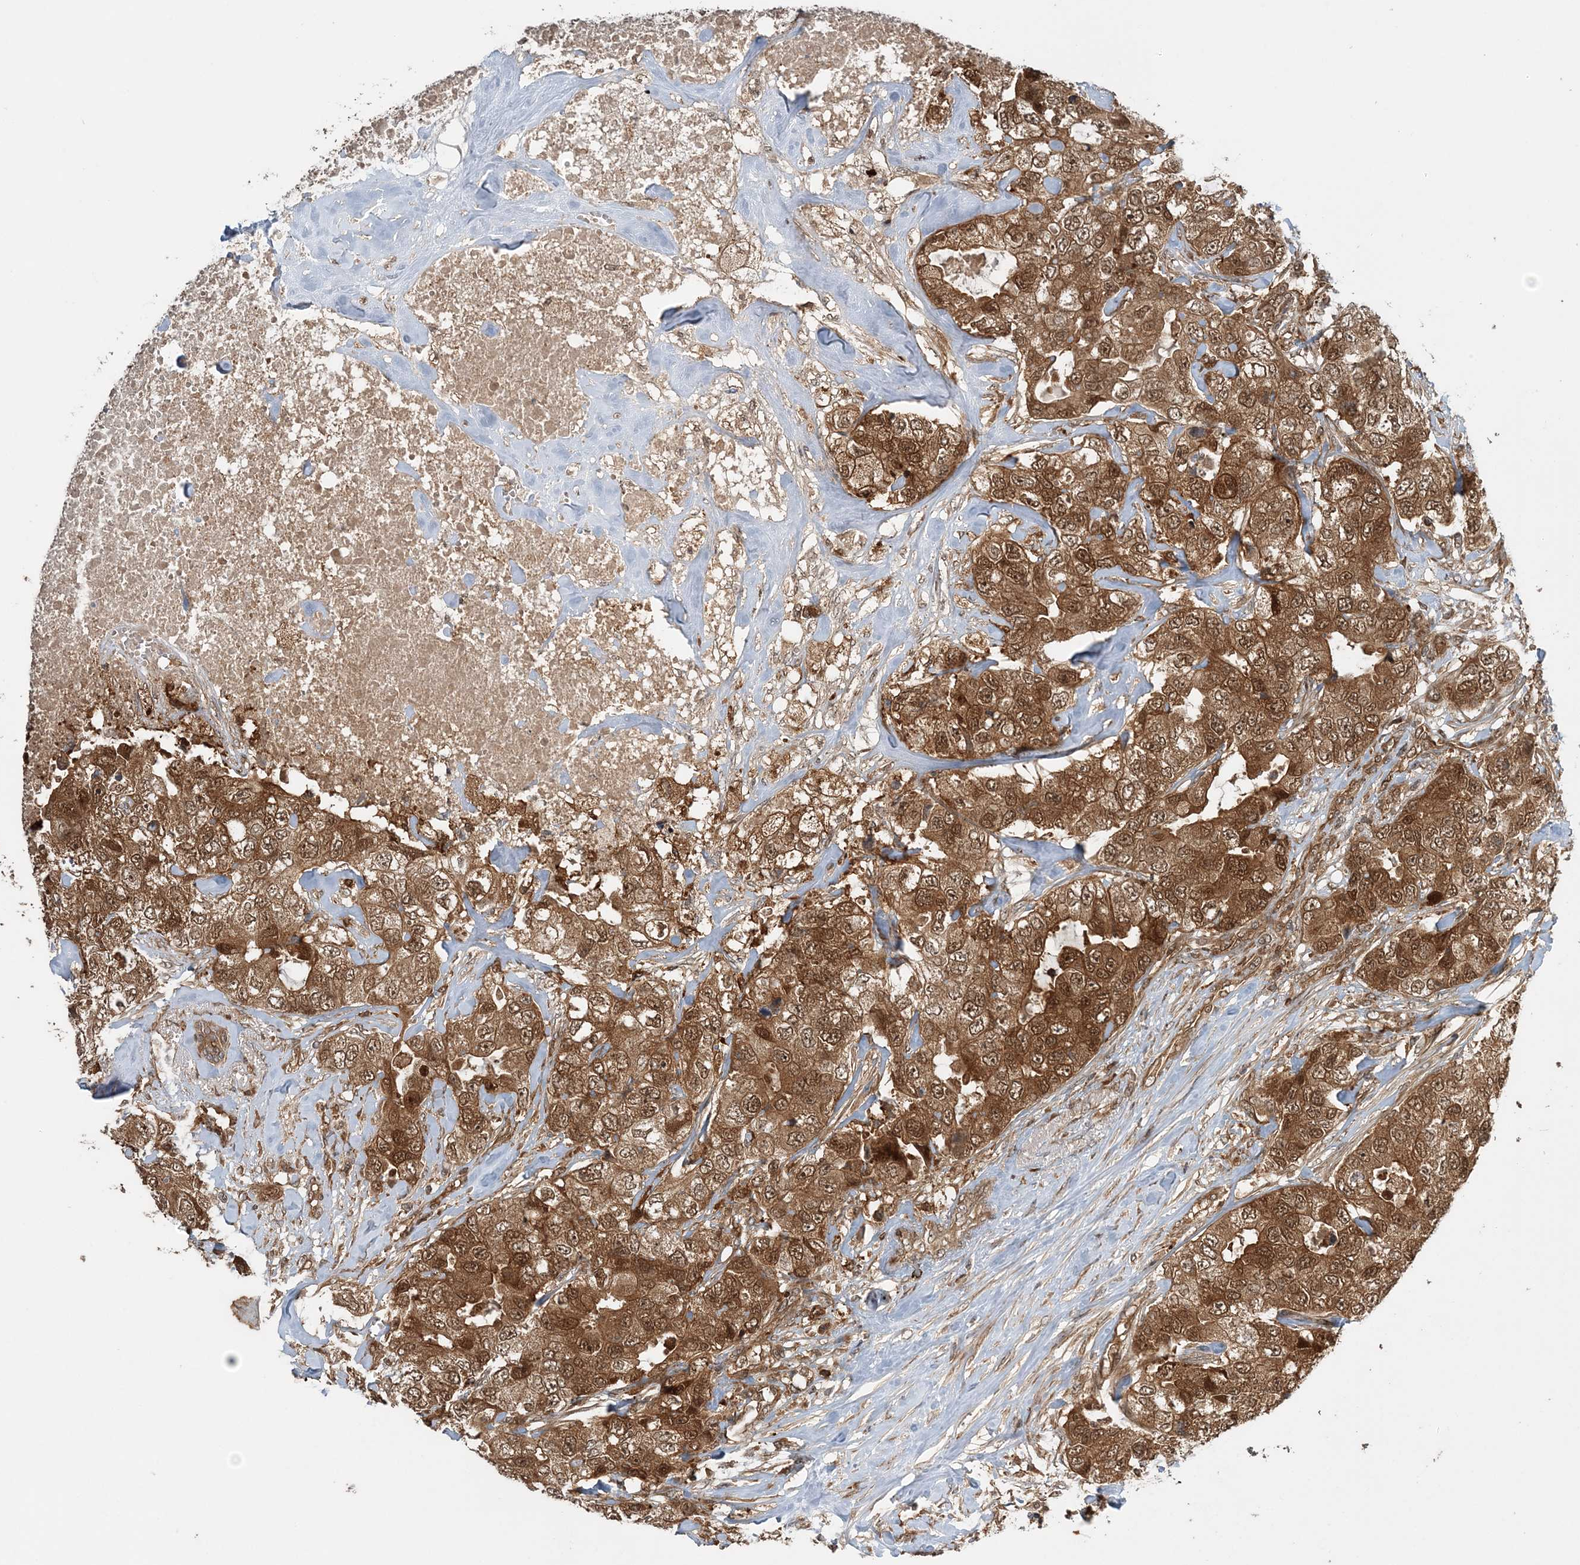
{"staining": {"intensity": "strong", "quantity": ">75%", "location": "cytoplasmic/membranous,nuclear"}, "tissue": "breast cancer", "cell_type": "Tumor cells", "image_type": "cancer", "snomed": [{"axis": "morphology", "description": "Duct carcinoma"}, {"axis": "topography", "description": "Breast"}], "caption": "A photomicrograph of human invasive ductal carcinoma (breast) stained for a protein shows strong cytoplasmic/membranous and nuclear brown staining in tumor cells.", "gene": "UBTD2", "patient": {"sex": "female", "age": 62}}